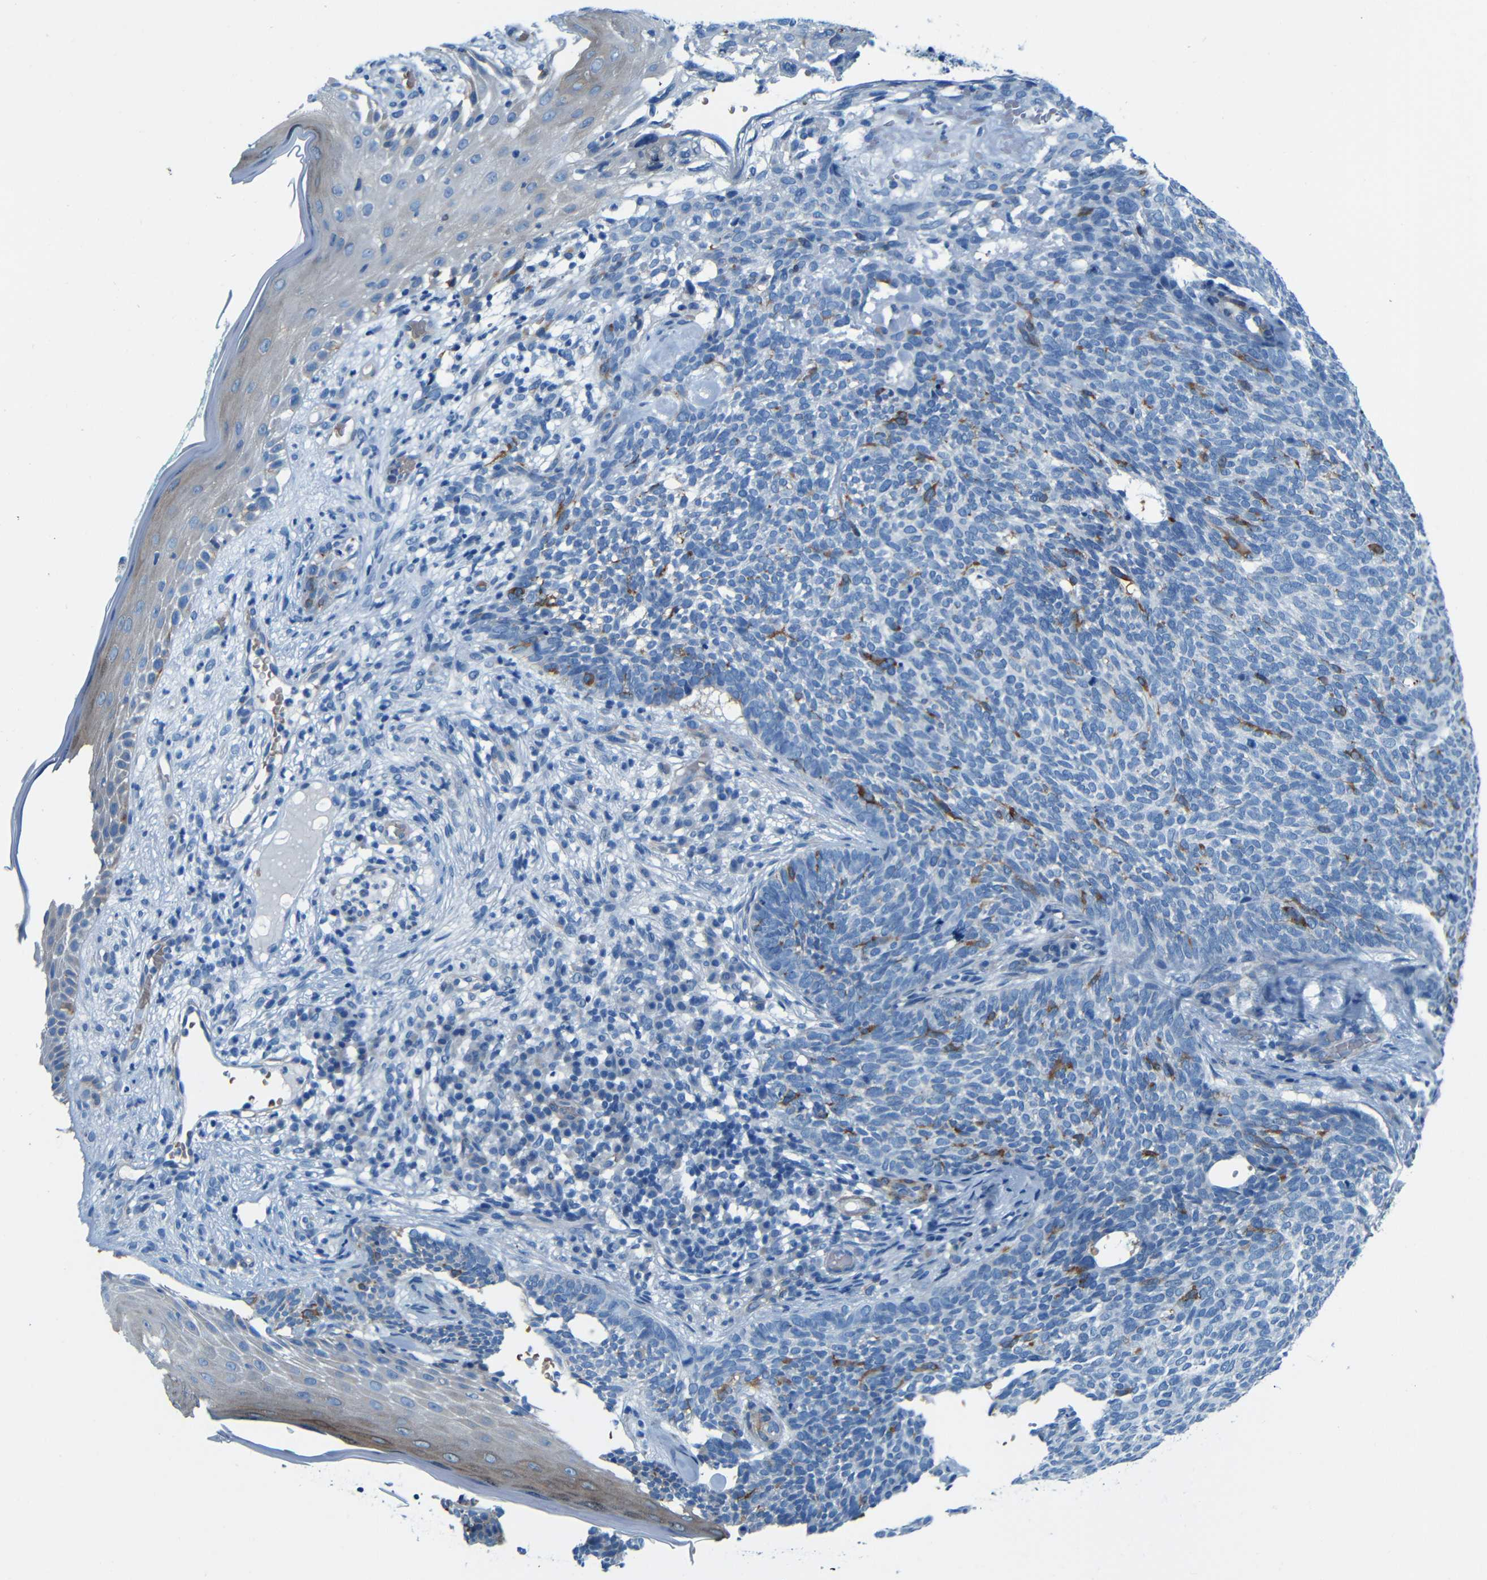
{"staining": {"intensity": "negative", "quantity": "none", "location": "none"}, "tissue": "skin cancer", "cell_type": "Tumor cells", "image_type": "cancer", "snomed": [{"axis": "morphology", "description": "Basal cell carcinoma"}, {"axis": "topography", "description": "Skin"}], "caption": "This is a histopathology image of IHC staining of basal cell carcinoma (skin), which shows no positivity in tumor cells. (Brightfield microscopy of DAB (3,3'-diaminobenzidine) IHC at high magnification).", "gene": "MAP2", "patient": {"sex": "female", "age": 84}}